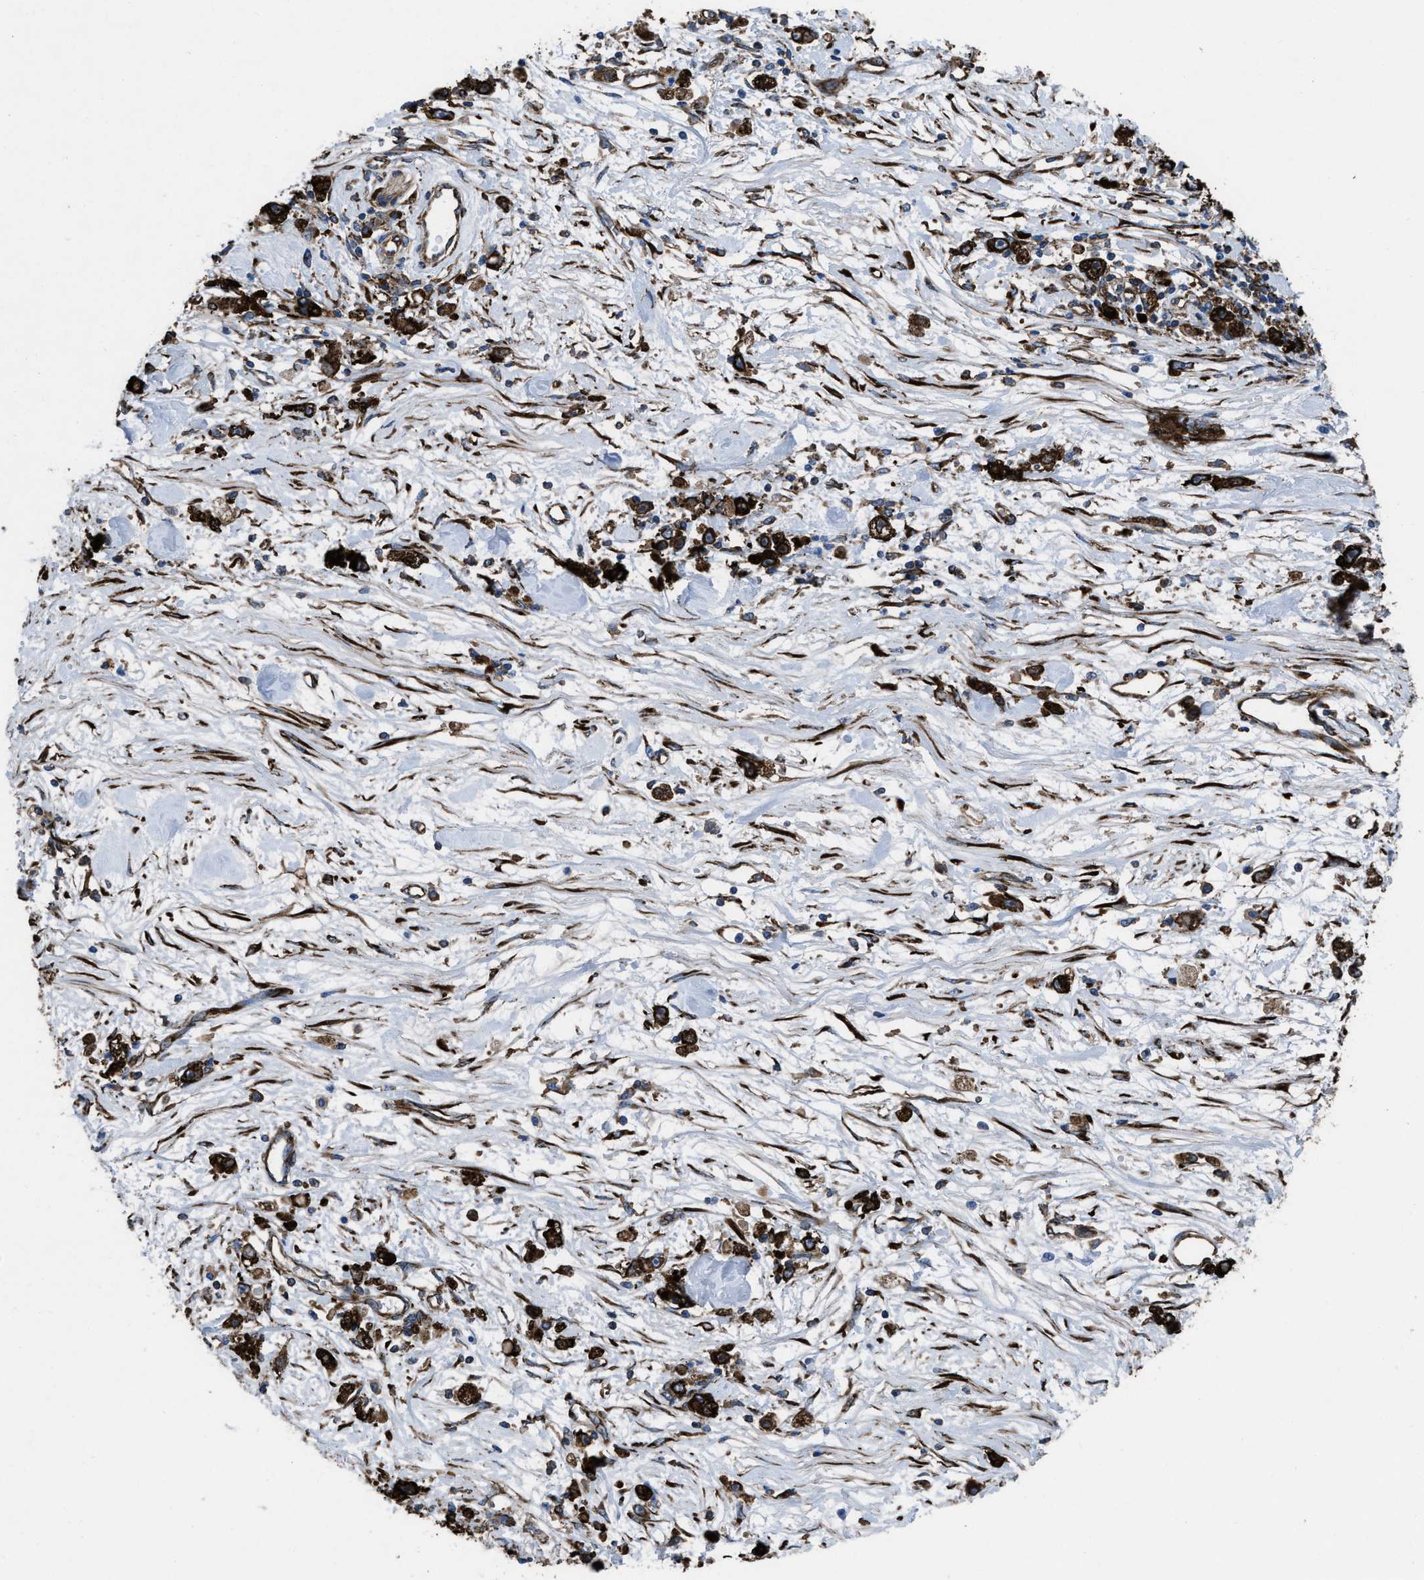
{"staining": {"intensity": "strong", "quantity": ">75%", "location": "cytoplasmic/membranous"}, "tissue": "stomach cancer", "cell_type": "Tumor cells", "image_type": "cancer", "snomed": [{"axis": "morphology", "description": "Adenocarcinoma, NOS"}, {"axis": "topography", "description": "Stomach"}], "caption": "This image reveals immunohistochemistry staining of stomach cancer, with high strong cytoplasmic/membranous expression in about >75% of tumor cells.", "gene": "CAPRIN1", "patient": {"sex": "female", "age": 59}}